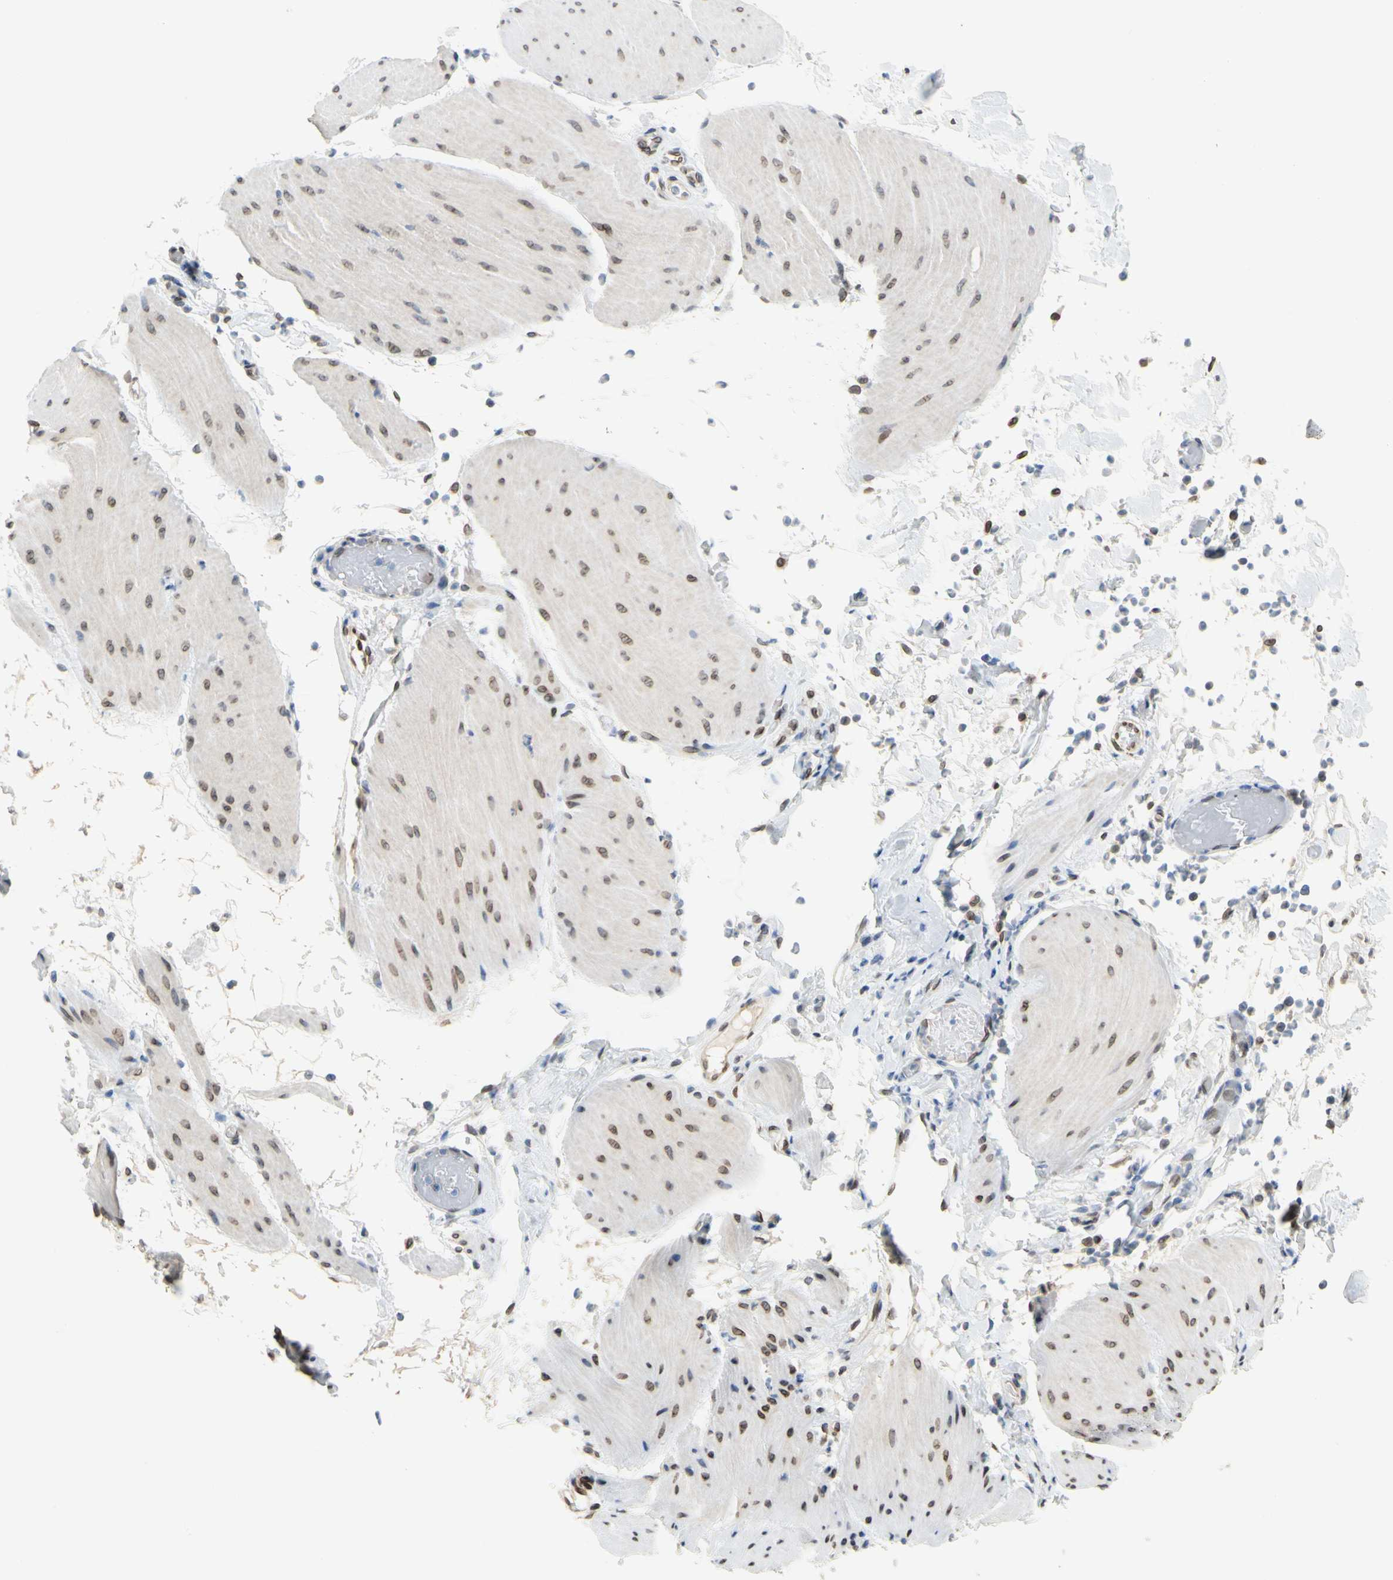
{"staining": {"intensity": "moderate", "quantity": ">75%", "location": "cytoplasmic/membranous,nuclear"}, "tissue": "smooth muscle", "cell_type": "Smooth muscle cells", "image_type": "normal", "snomed": [{"axis": "morphology", "description": "Normal tissue, NOS"}, {"axis": "topography", "description": "Smooth muscle"}, {"axis": "topography", "description": "Colon"}], "caption": "An immunohistochemistry histopathology image of unremarkable tissue is shown. Protein staining in brown highlights moderate cytoplasmic/membranous,nuclear positivity in smooth muscle within smooth muscle cells.", "gene": "SUN1", "patient": {"sex": "male", "age": 67}}